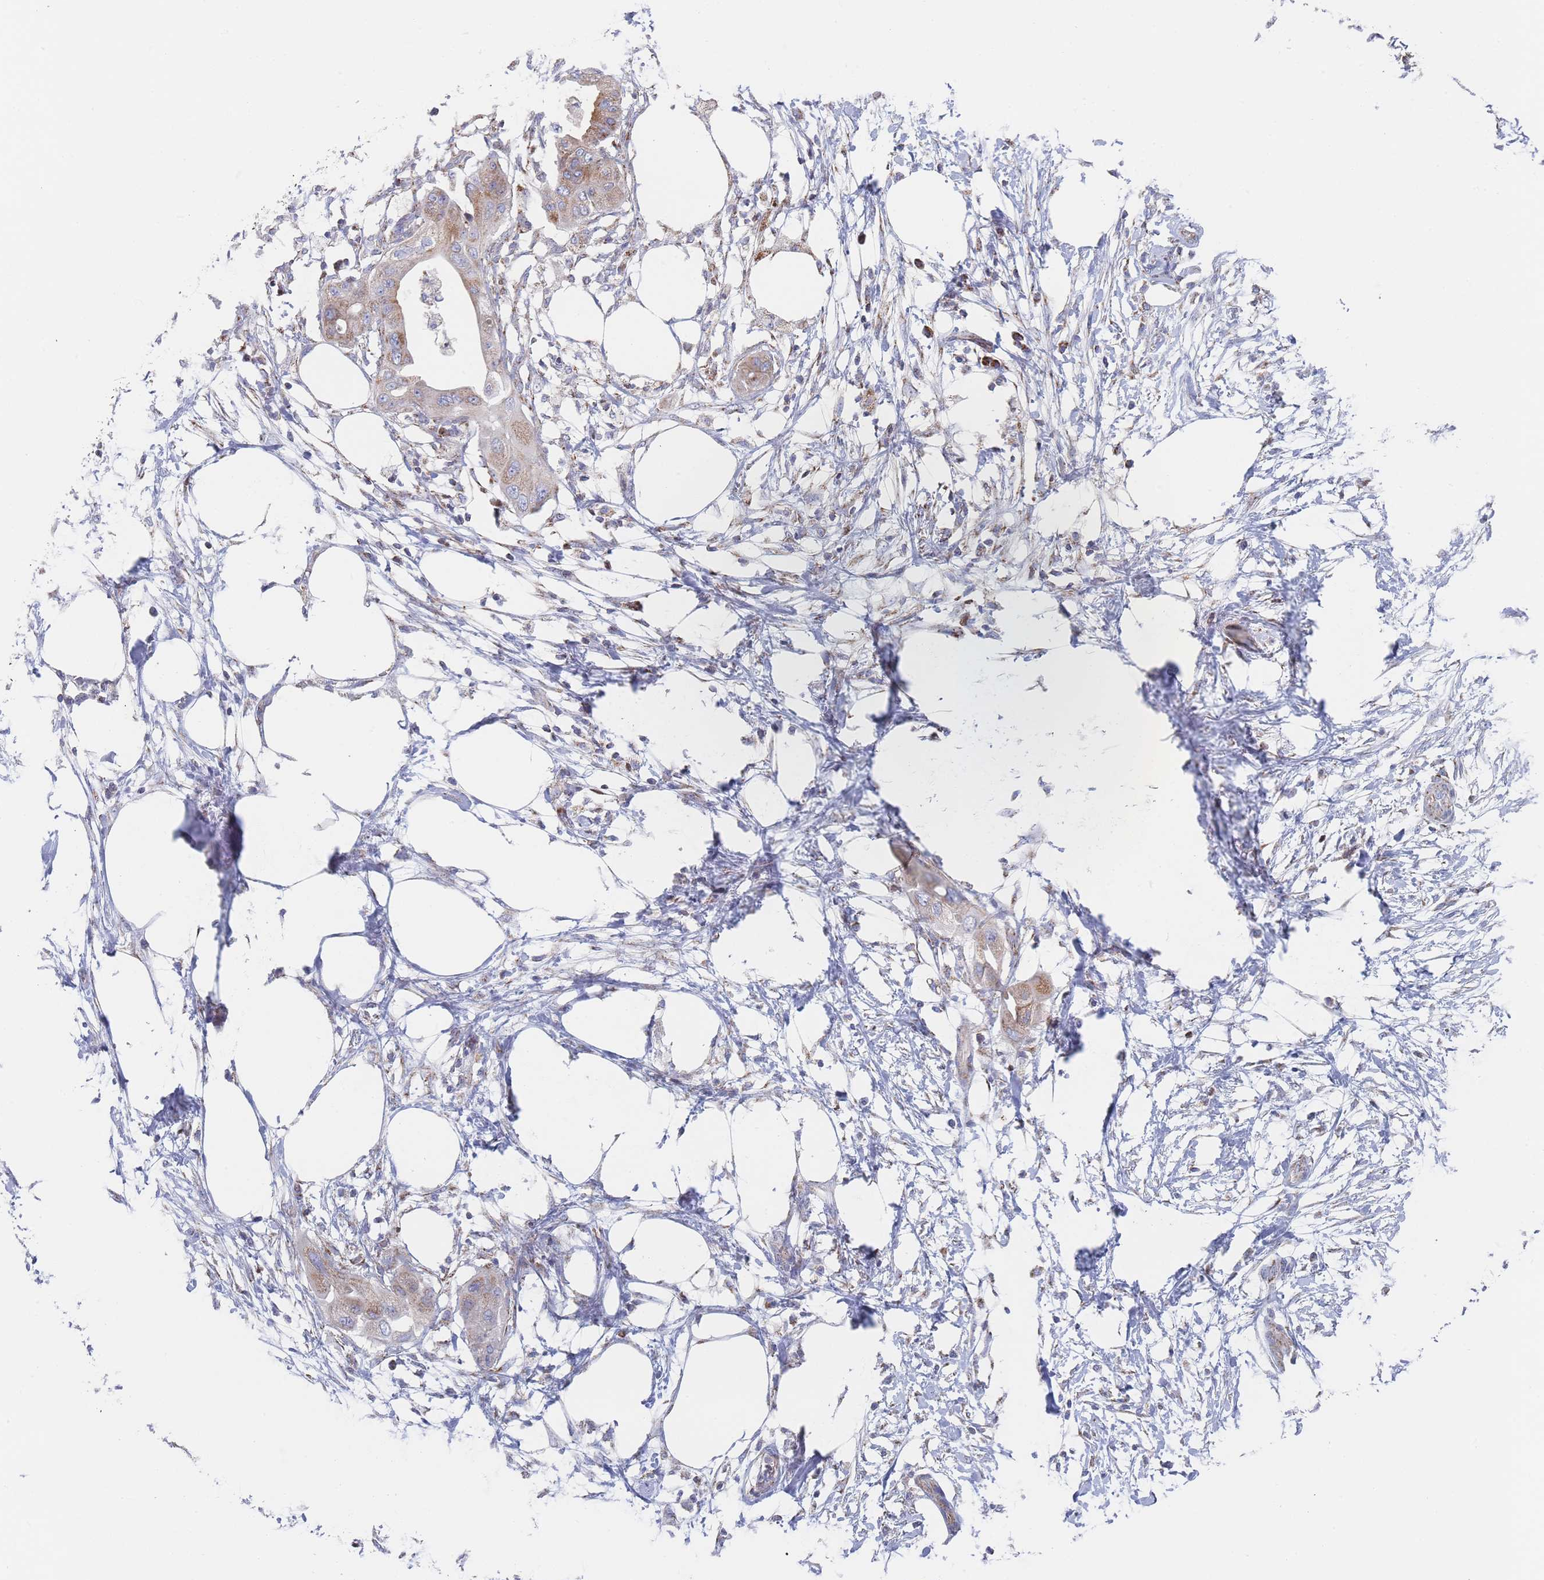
{"staining": {"intensity": "moderate", "quantity": "25%-75%", "location": "cytoplasmic/membranous"}, "tissue": "pancreatic cancer", "cell_type": "Tumor cells", "image_type": "cancer", "snomed": [{"axis": "morphology", "description": "Adenocarcinoma, NOS"}, {"axis": "topography", "description": "Pancreas"}], "caption": "IHC histopathology image of neoplastic tissue: pancreatic cancer stained using immunohistochemistry (IHC) shows medium levels of moderate protein expression localized specifically in the cytoplasmic/membranous of tumor cells, appearing as a cytoplasmic/membranous brown color.", "gene": "IKZF4", "patient": {"sex": "male", "age": 68}}